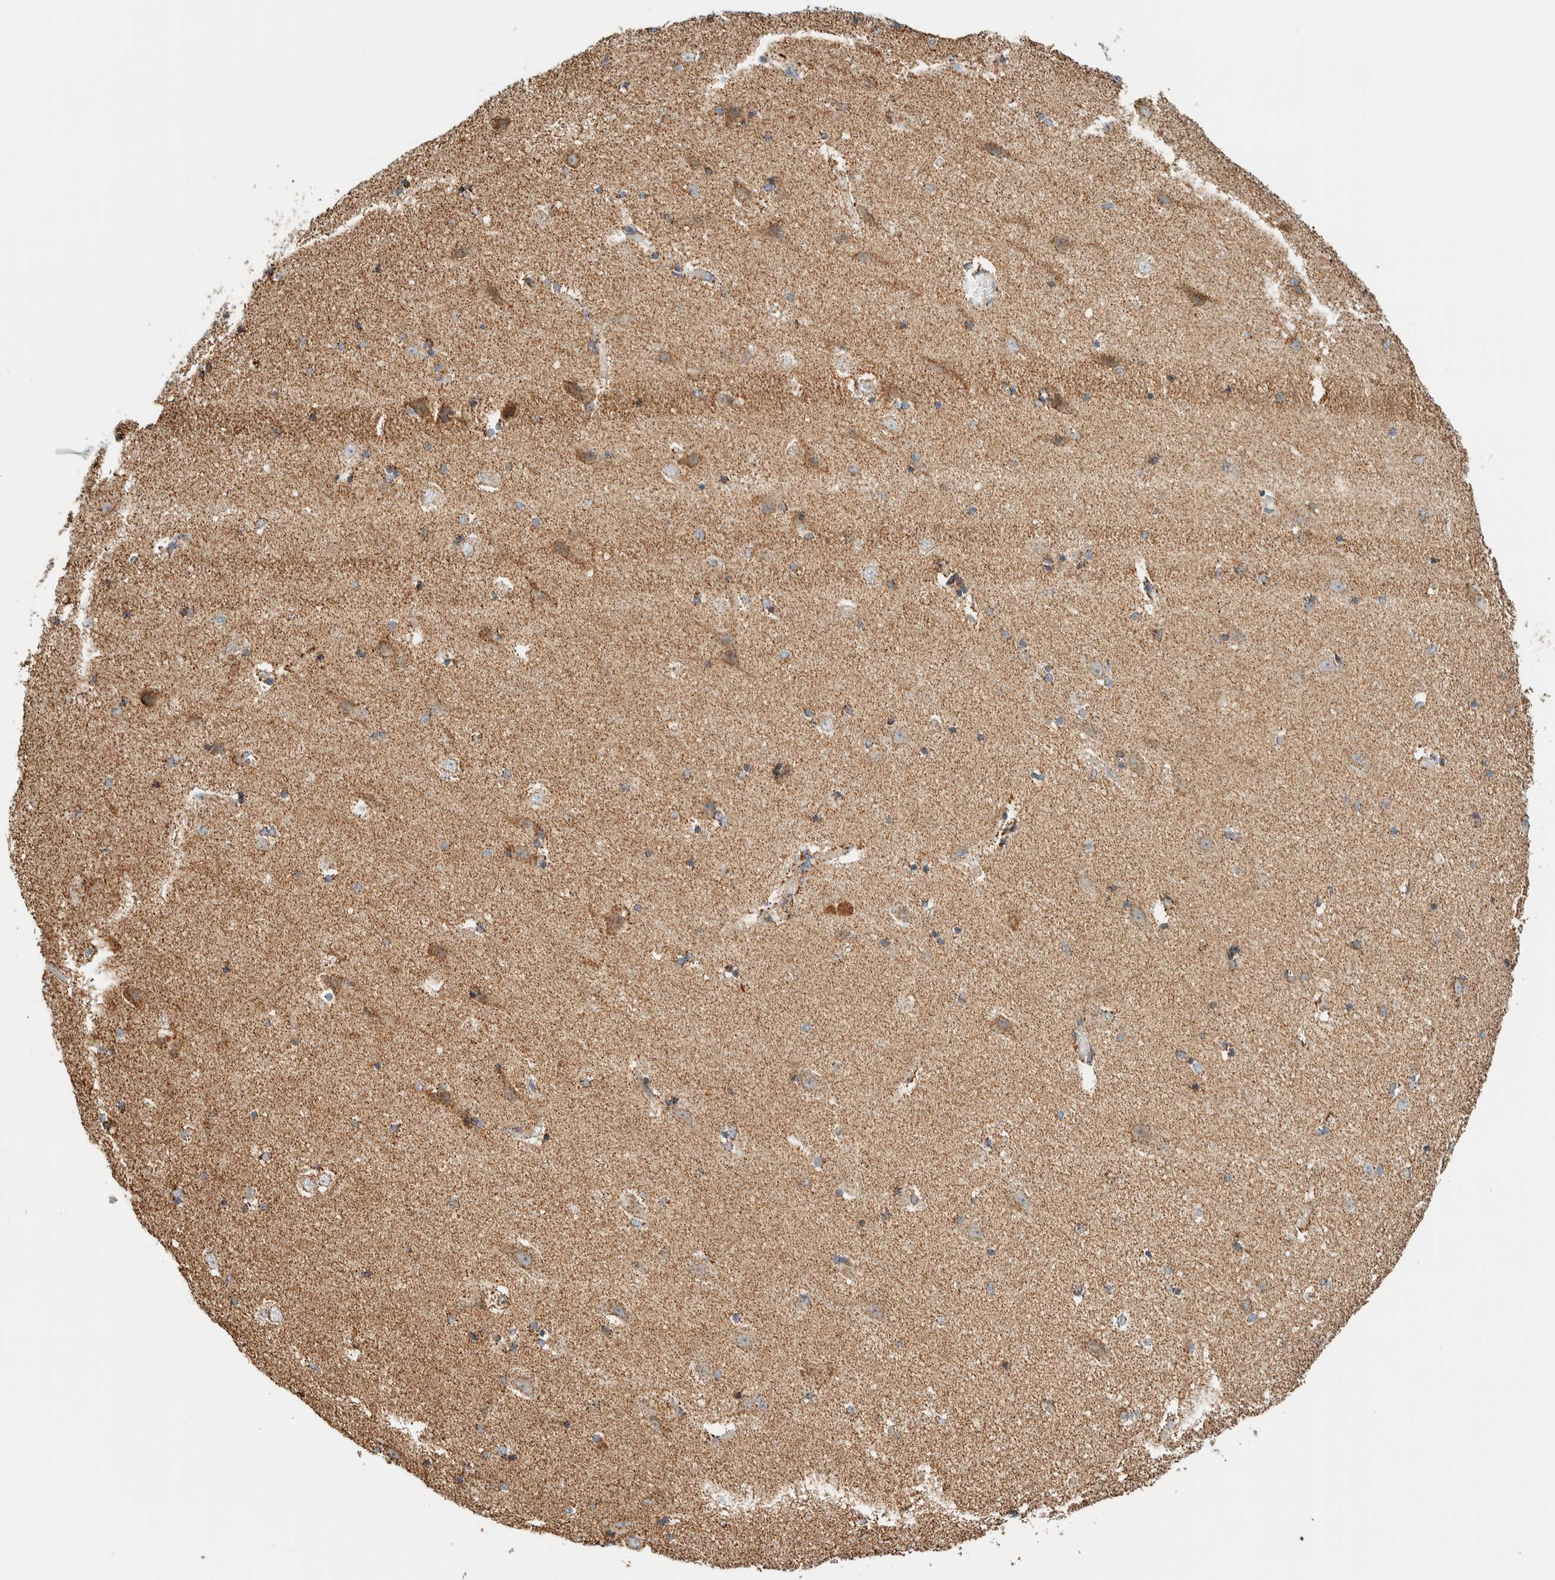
{"staining": {"intensity": "moderate", "quantity": ">75%", "location": "cytoplasmic/membranous"}, "tissue": "hippocampus", "cell_type": "Glial cells", "image_type": "normal", "snomed": [{"axis": "morphology", "description": "Normal tissue, NOS"}, {"axis": "topography", "description": "Hippocampus"}], "caption": "A photomicrograph of human hippocampus stained for a protein shows moderate cytoplasmic/membranous brown staining in glial cells.", "gene": "ZNF454", "patient": {"sex": "female", "age": 54}}